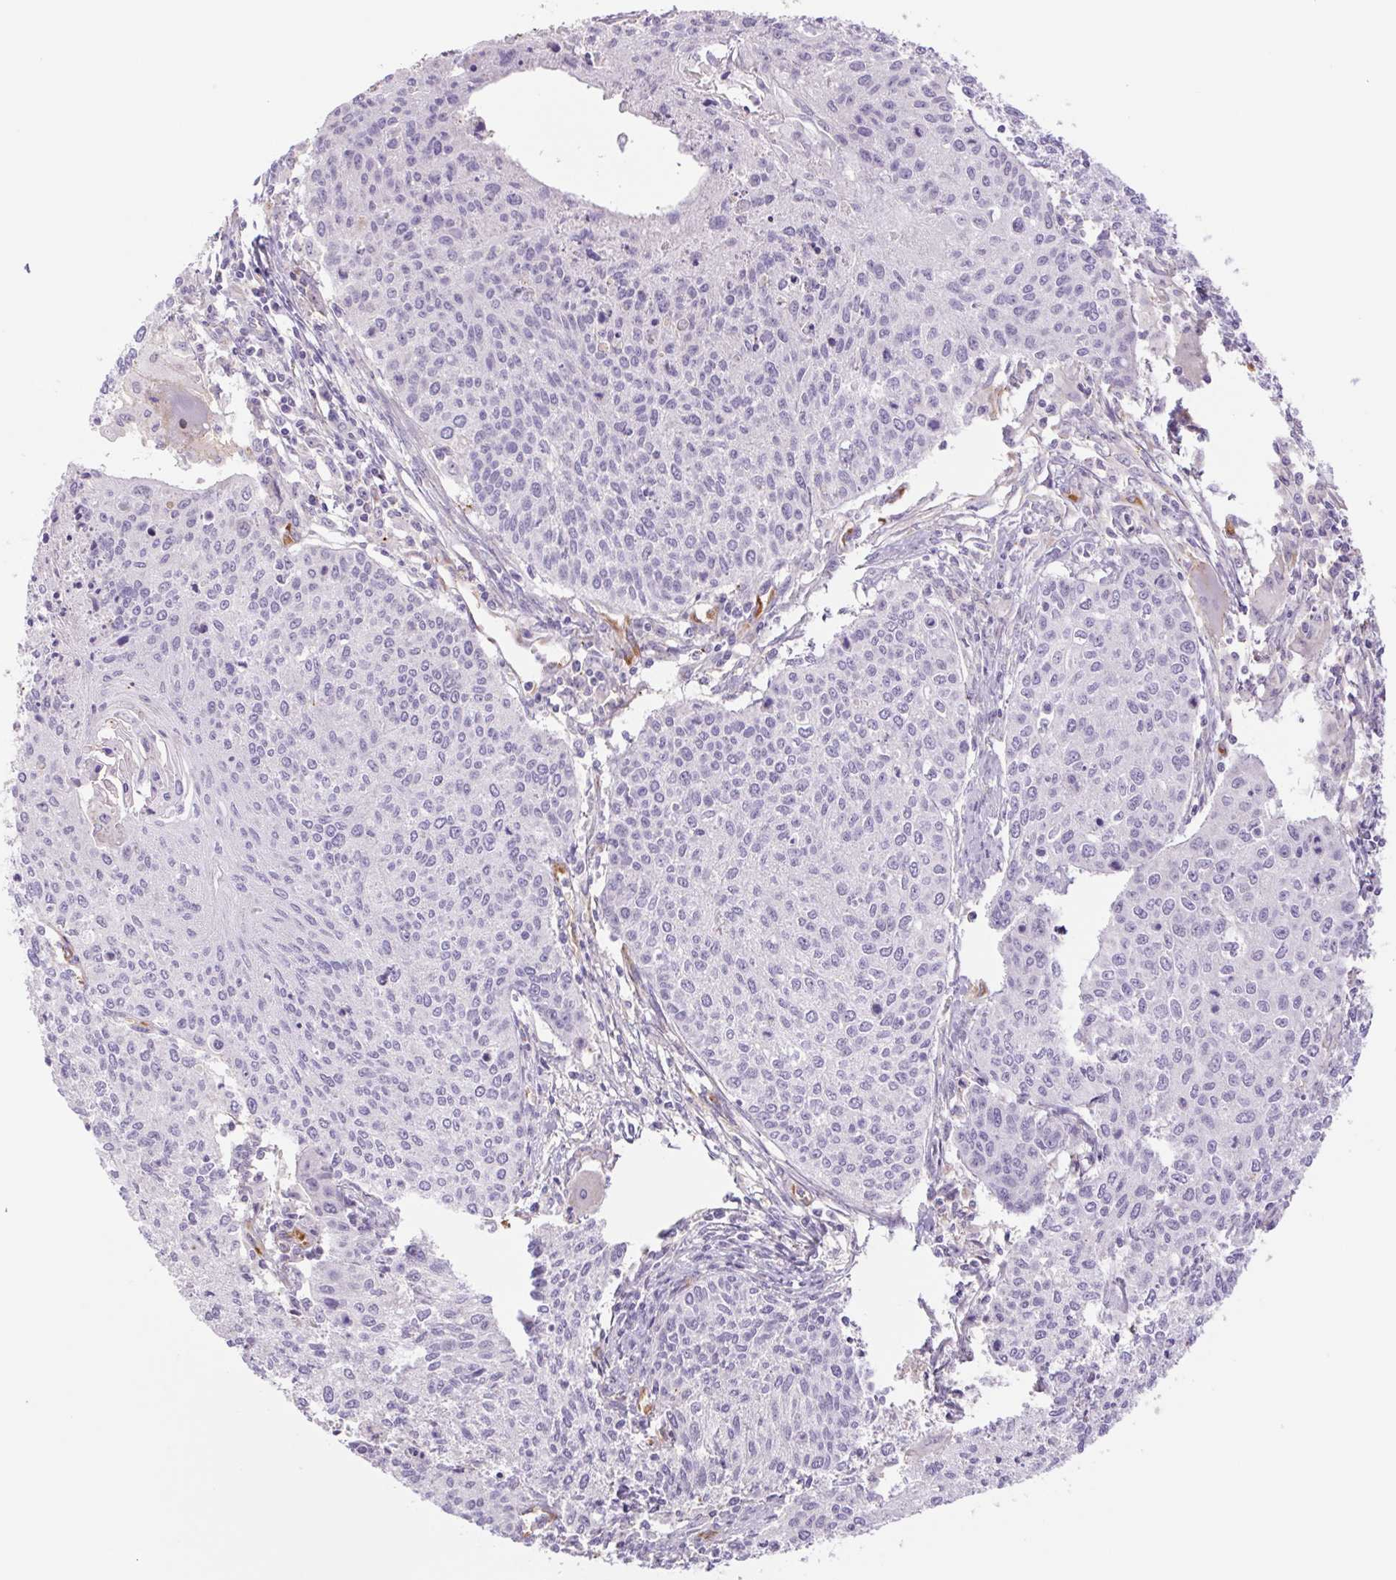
{"staining": {"intensity": "negative", "quantity": "none", "location": "none"}, "tissue": "cervical cancer", "cell_type": "Tumor cells", "image_type": "cancer", "snomed": [{"axis": "morphology", "description": "Squamous cell carcinoma, NOS"}, {"axis": "topography", "description": "Cervix"}], "caption": "Photomicrograph shows no significant protein positivity in tumor cells of cervical squamous cell carcinoma. (IHC, brightfield microscopy, high magnification).", "gene": "IGFL3", "patient": {"sex": "female", "age": 38}}